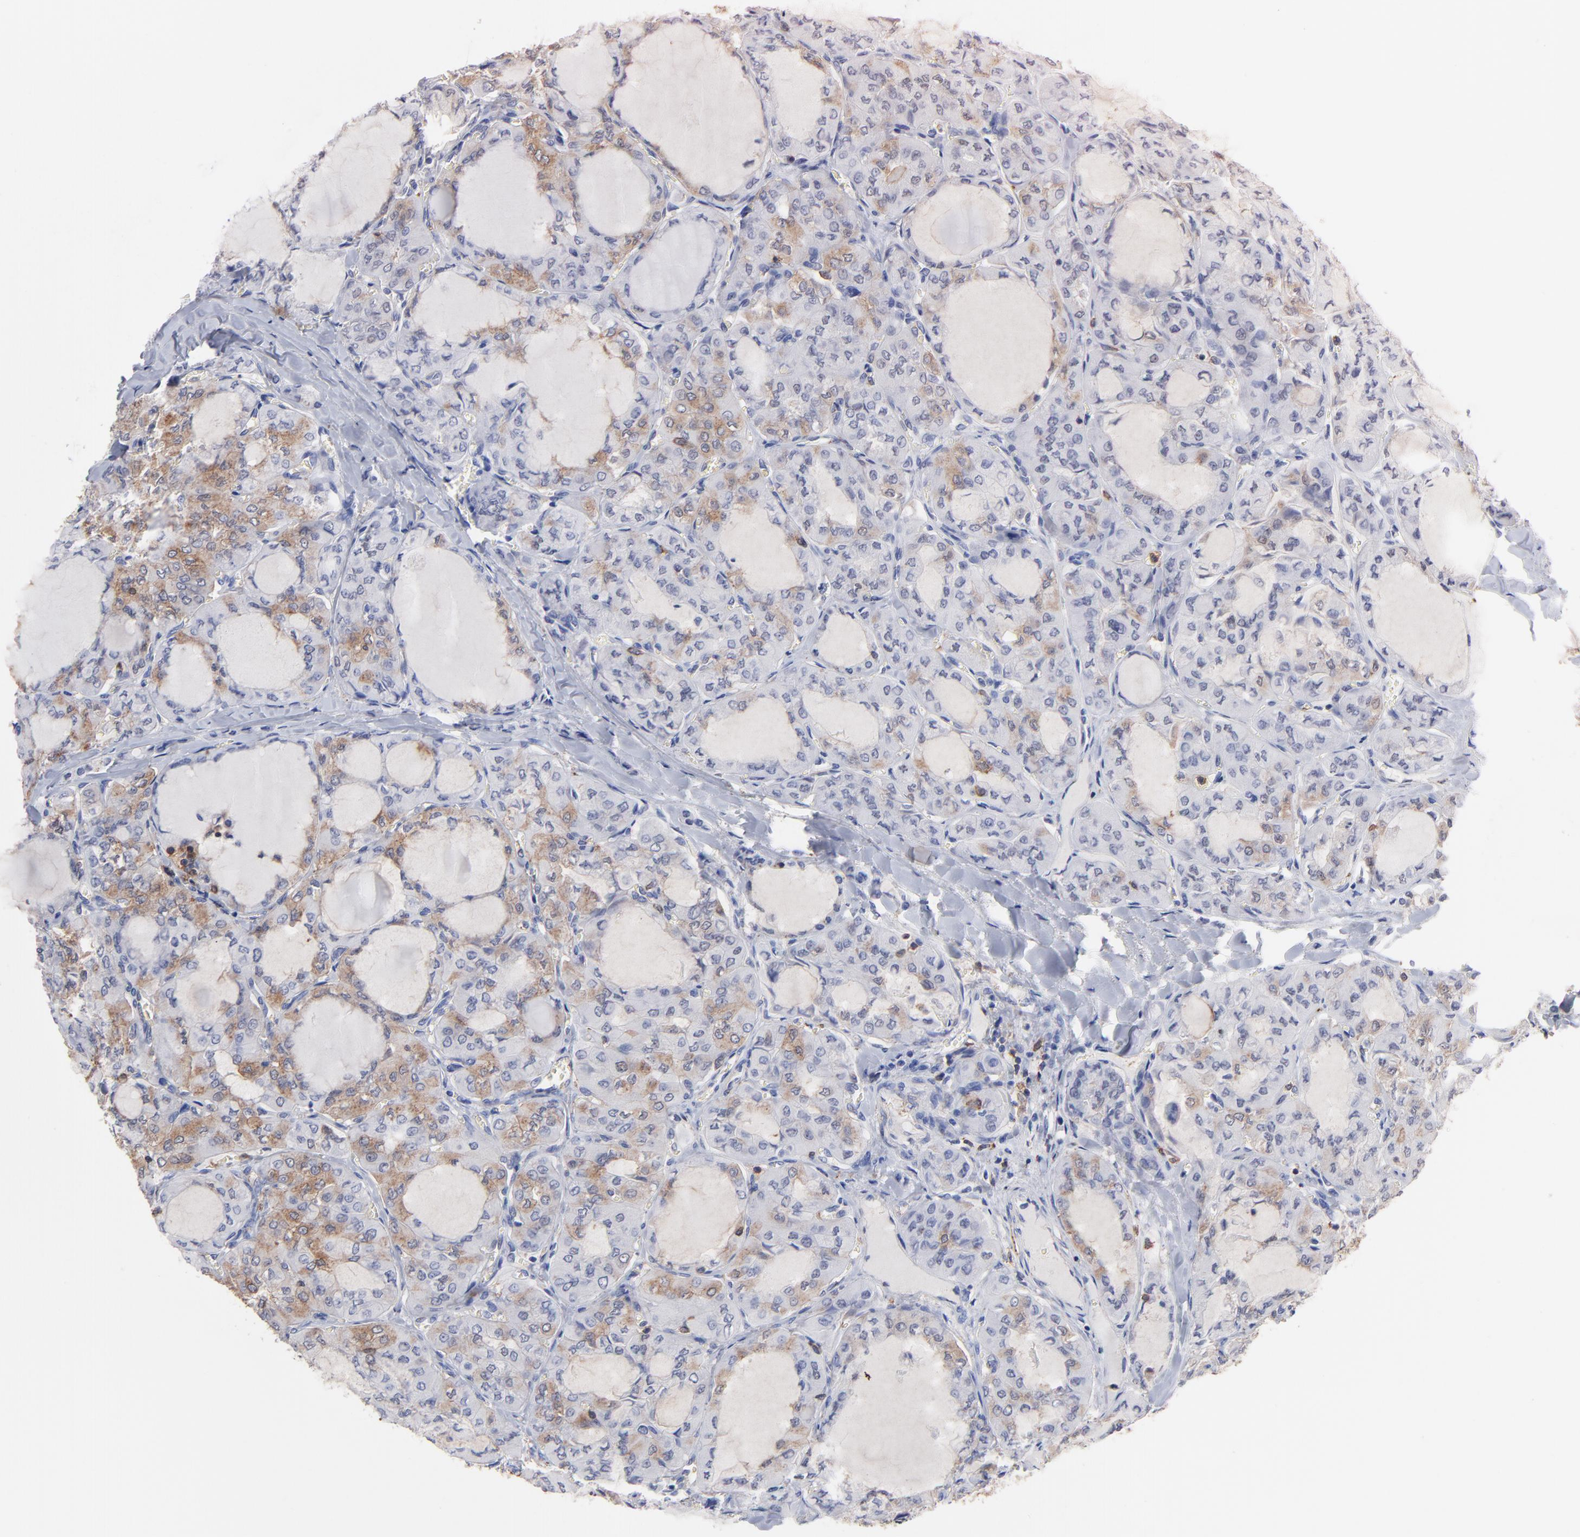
{"staining": {"intensity": "moderate", "quantity": ">75%", "location": "cytoplasmic/membranous"}, "tissue": "thyroid cancer", "cell_type": "Tumor cells", "image_type": "cancer", "snomed": [{"axis": "morphology", "description": "Papillary adenocarcinoma, NOS"}, {"axis": "topography", "description": "Thyroid gland"}], "caption": "High-magnification brightfield microscopy of thyroid papillary adenocarcinoma stained with DAB (brown) and counterstained with hematoxylin (blue). tumor cells exhibit moderate cytoplasmic/membranous expression is present in approximately>75% of cells. (Brightfield microscopy of DAB IHC at high magnification).", "gene": "ASL", "patient": {"sex": "male", "age": 20}}